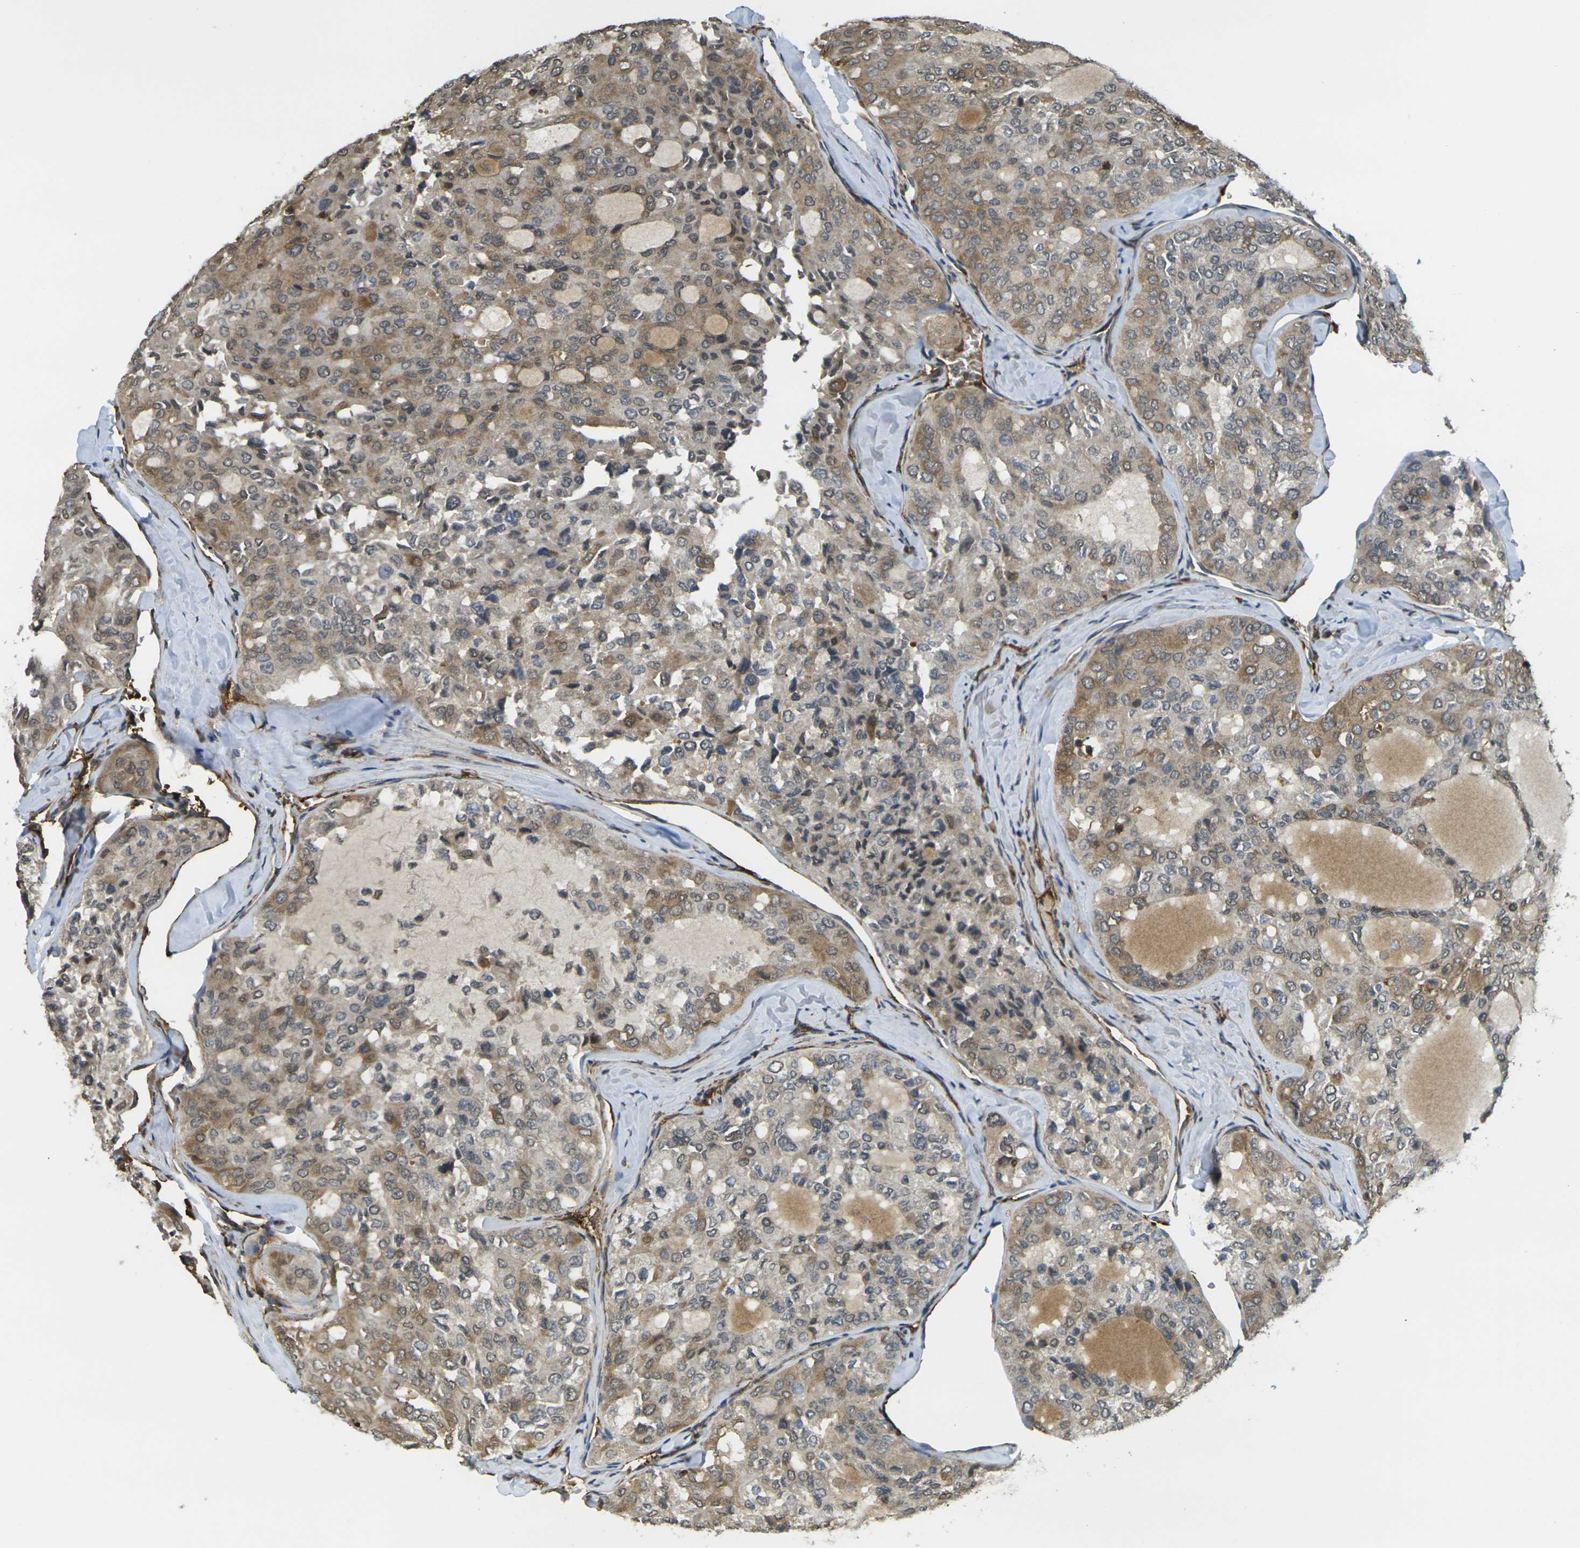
{"staining": {"intensity": "moderate", "quantity": "25%-75%", "location": "cytoplasmic/membranous"}, "tissue": "thyroid cancer", "cell_type": "Tumor cells", "image_type": "cancer", "snomed": [{"axis": "morphology", "description": "Follicular adenoma carcinoma, NOS"}, {"axis": "topography", "description": "Thyroid gland"}], "caption": "Human thyroid cancer (follicular adenoma carcinoma) stained for a protein (brown) displays moderate cytoplasmic/membranous positive expression in approximately 25%-75% of tumor cells.", "gene": "CAST", "patient": {"sex": "male", "age": 75}}